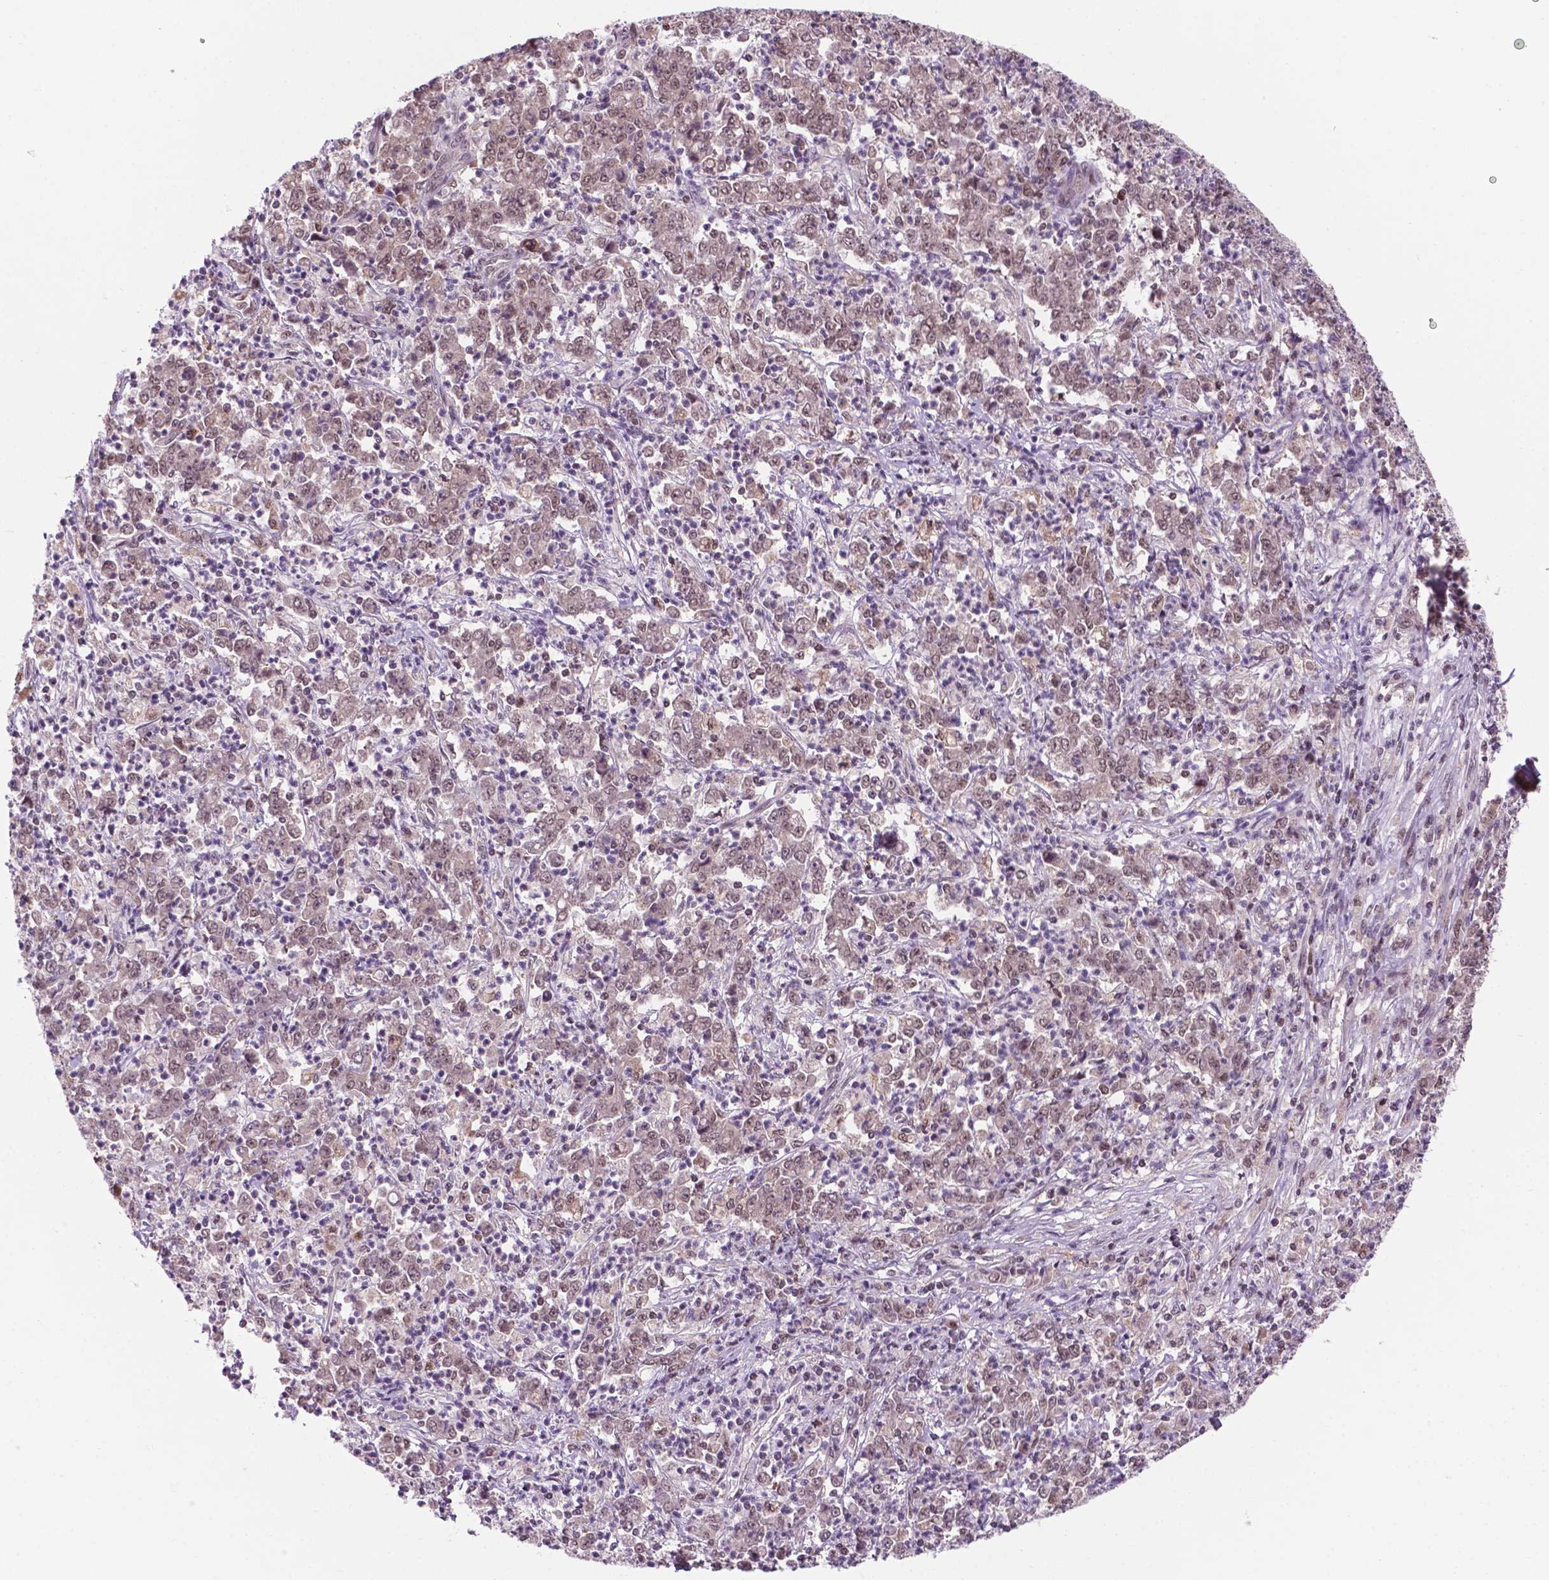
{"staining": {"intensity": "weak", "quantity": ">75%", "location": "nuclear"}, "tissue": "stomach cancer", "cell_type": "Tumor cells", "image_type": "cancer", "snomed": [{"axis": "morphology", "description": "Adenocarcinoma, NOS"}, {"axis": "topography", "description": "Stomach, lower"}], "caption": "Immunohistochemistry (IHC) histopathology image of neoplastic tissue: human stomach adenocarcinoma stained using immunohistochemistry reveals low levels of weak protein expression localized specifically in the nuclear of tumor cells, appearing as a nuclear brown color.", "gene": "PER2", "patient": {"sex": "female", "age": 71}}